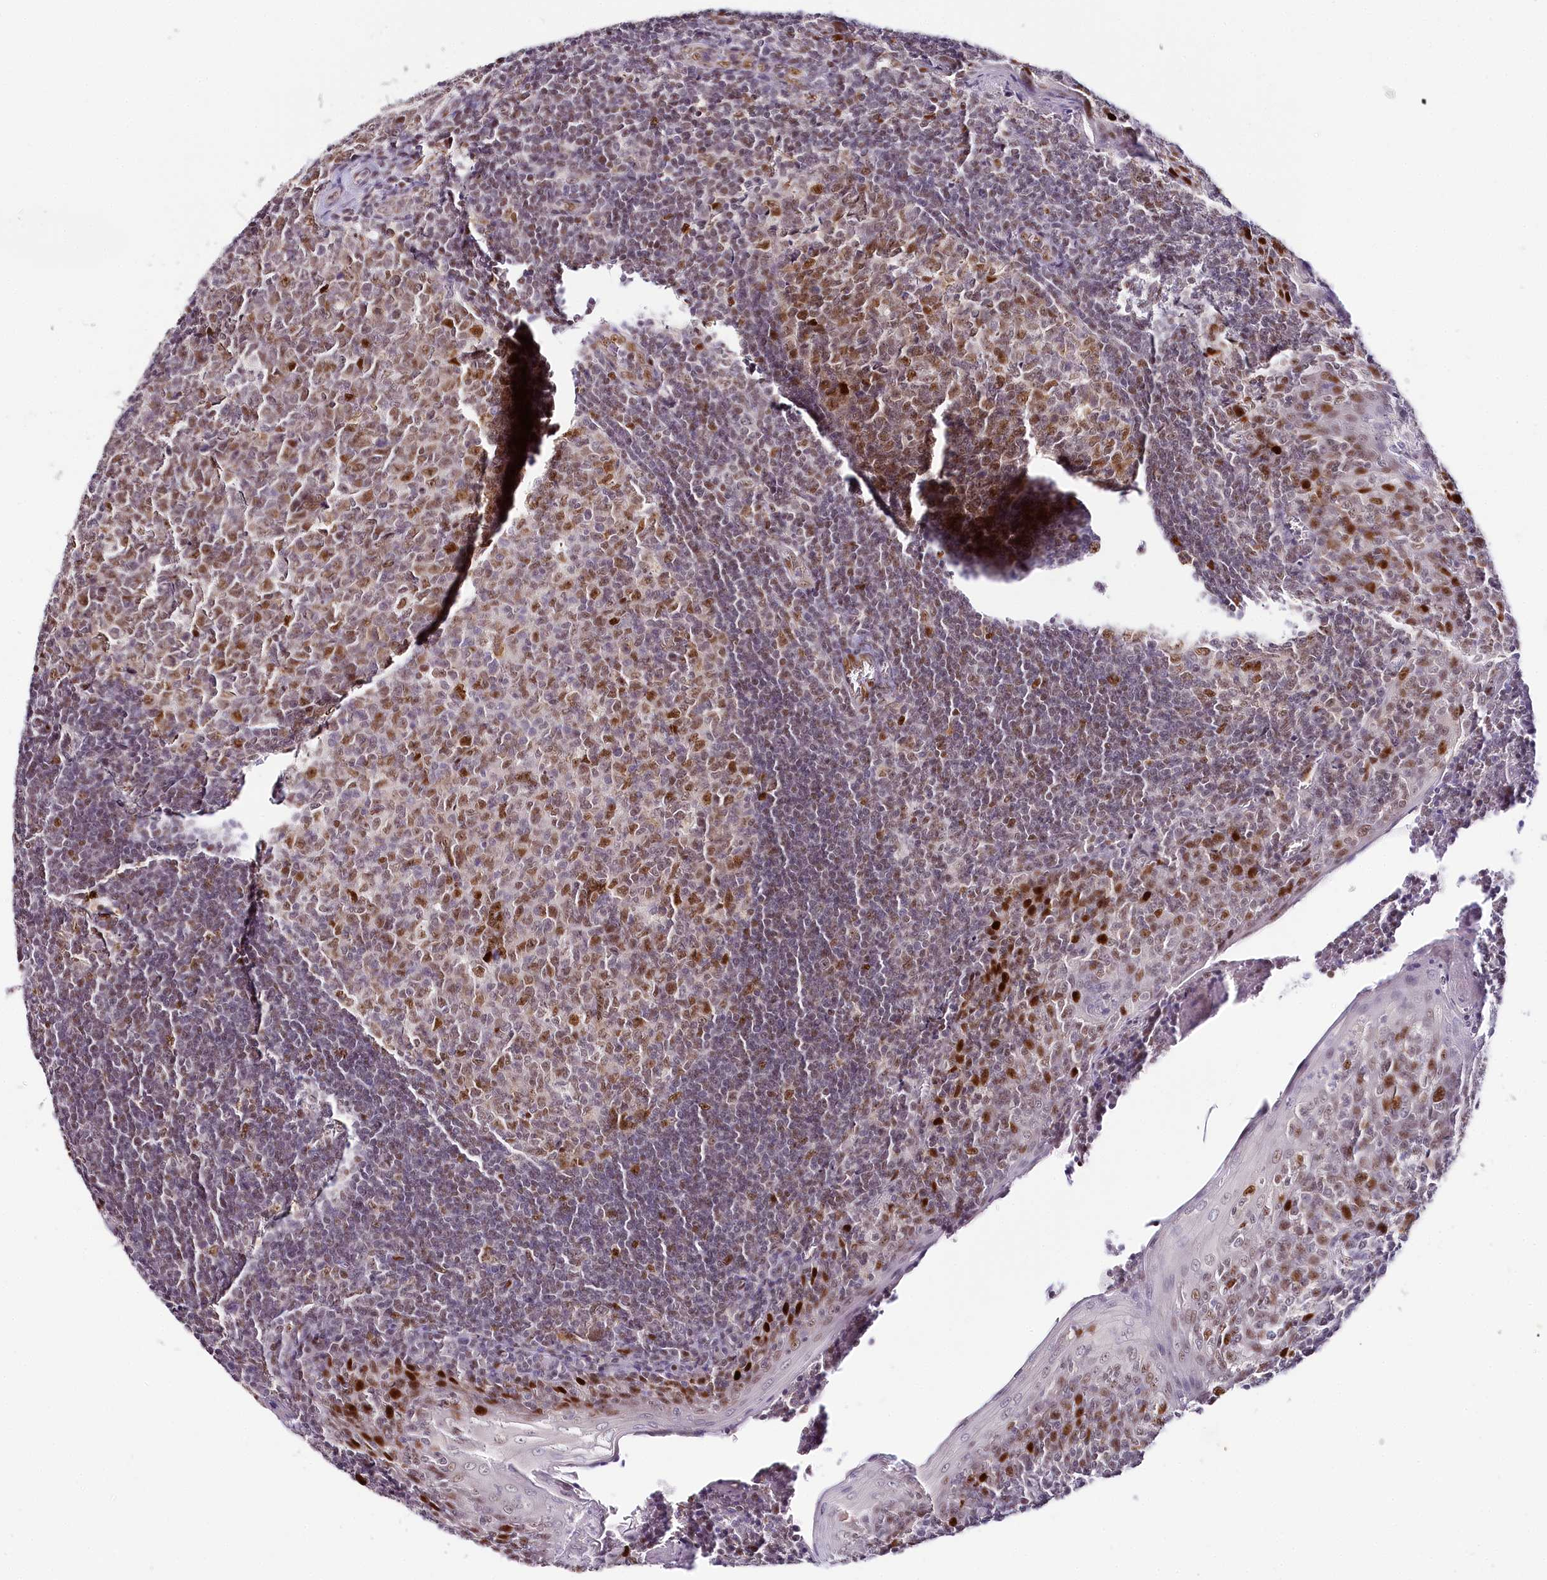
{"staining": {"intensity": "moderate", "quantity": "25%-75%", "location": "nuclear"}, "tissue": "tonsil", "cell_type": "Germinal center cells", "image_type": "normal", "snomed": [{"axis": "morphology", "description": "Normal tissue, NOS"}, {"axis": "topography", "description": "Tonsil"}], "caption": "Immunohistochemistry (IHC) image of normal tonsil: tonsil stained using immunohistochemistry (IHC) exhibits medium levels of moderate protein expression localized specifically in the nuclear of germinal center cells, appearing as a nuclear brown color.", "gene": "TP53", "patient": {"sex": "male", "age": 27}}